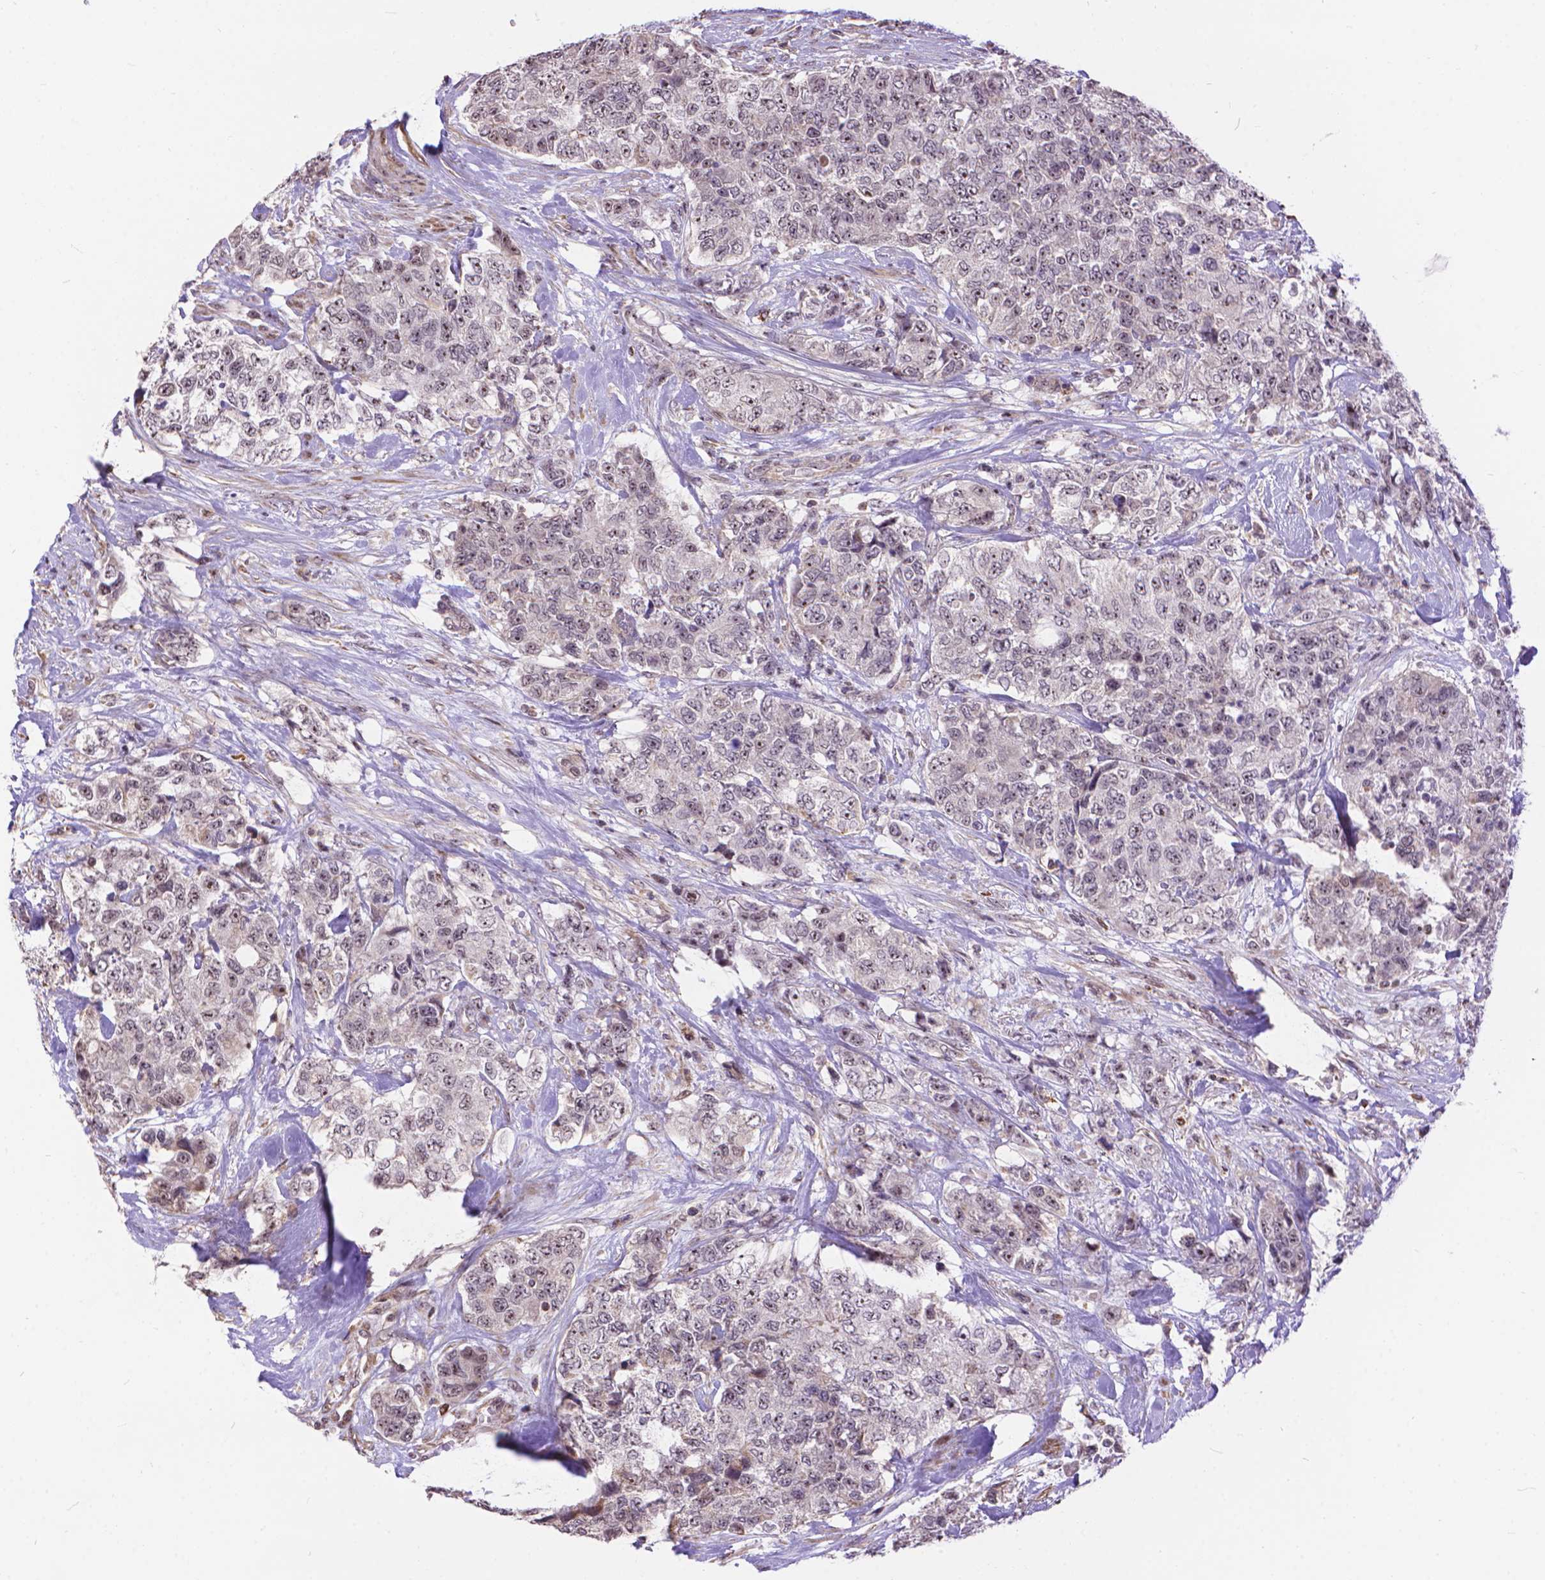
{"staining": {"intensity": "weak", "quantity": "25%-75%", "location": "nuclear"}, "tissue": "urothelial cancer", "cell_type": "Tumor cells", "image_type": "cancer", "snomed": [{"axis": "morphology", "description": "Urothelial carcinoma, High grade"}, {"axis": "topography", "description": "Urinary bladder"}], "caption": "A brown stain labels weak nuclear positivity of a protein in urothelial cancer tumor cells.", "gene": "TMEM135", "patient": {"sex": "female", "age": 78}}